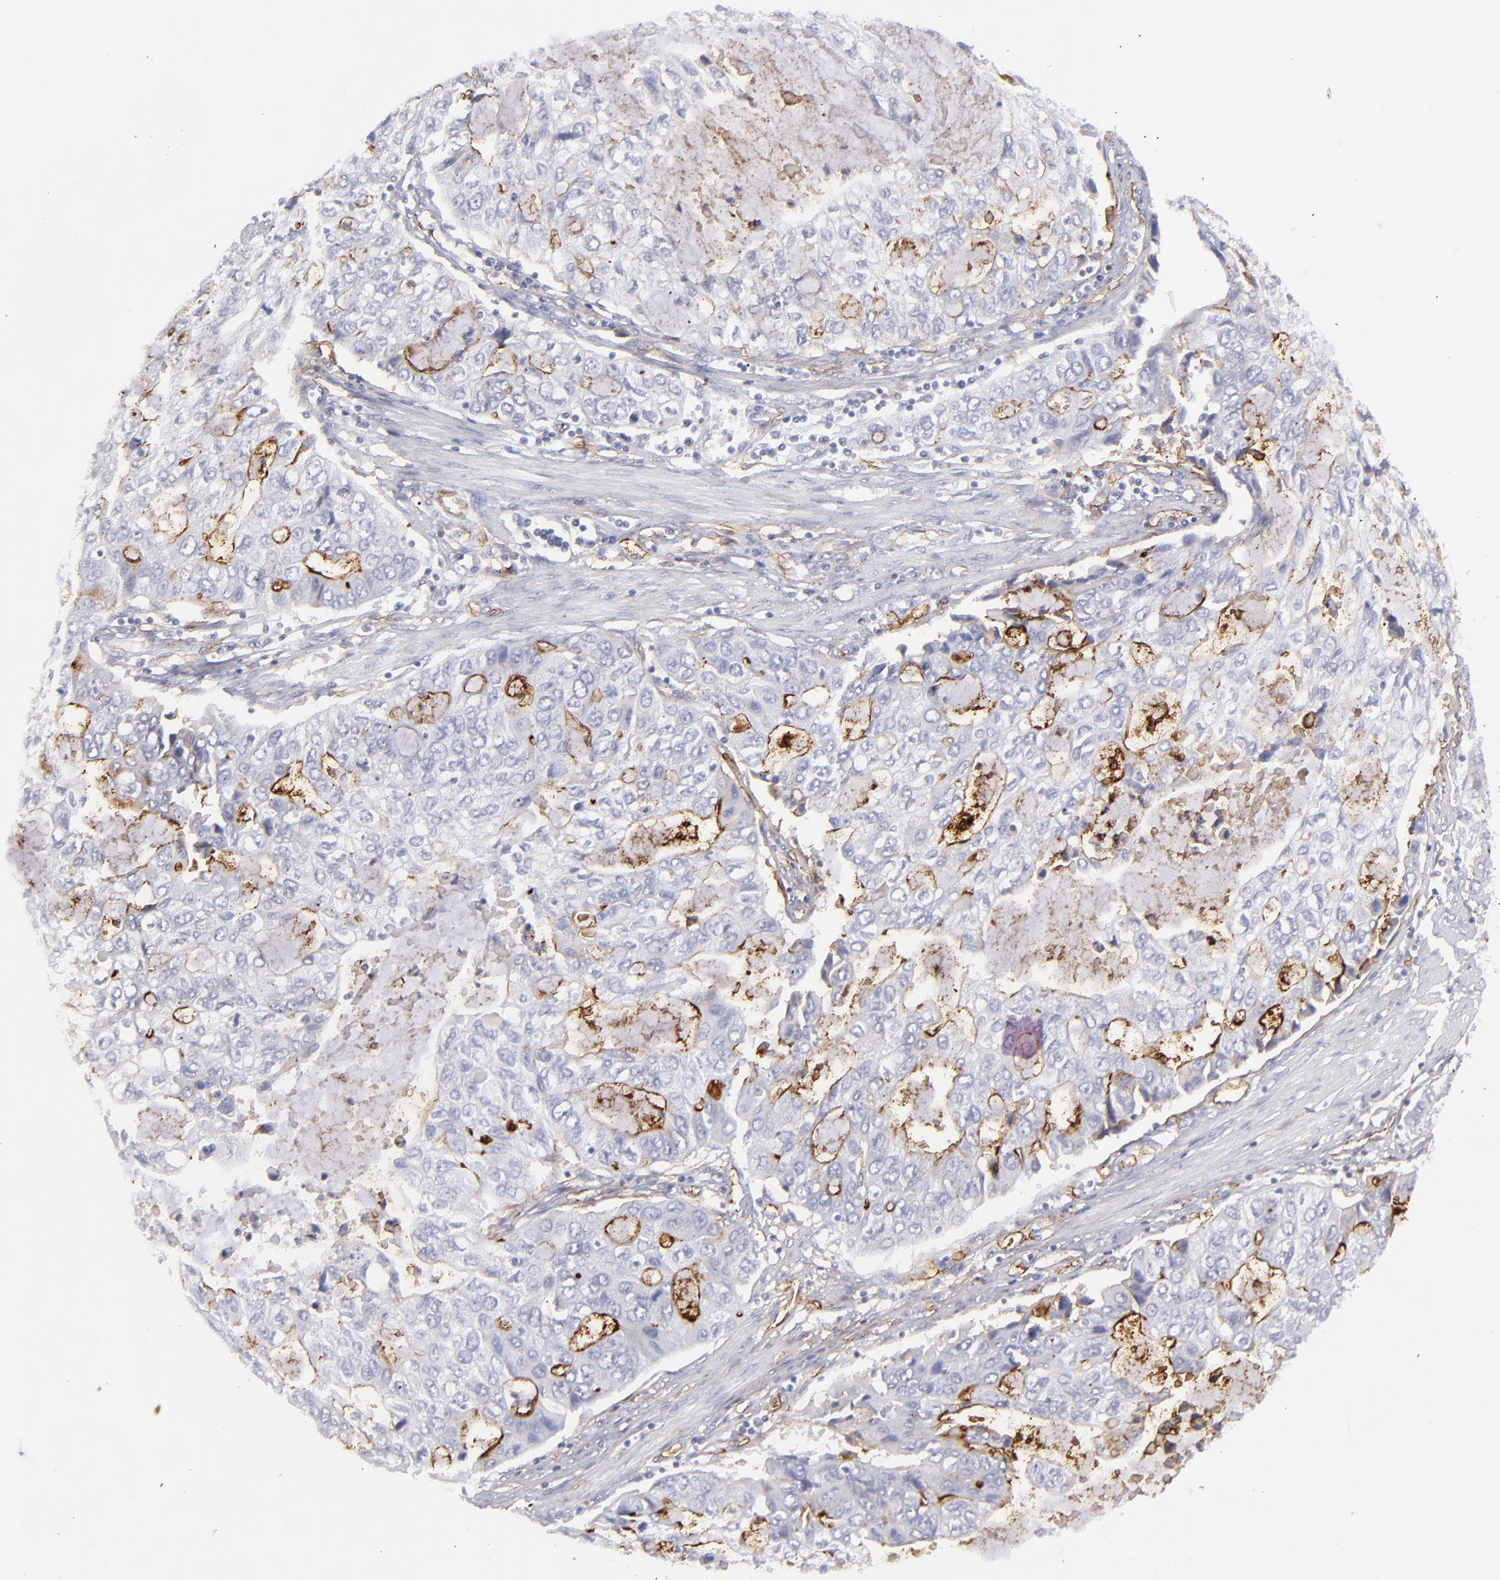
{"staining": {"intensity": "strong", "quantity": "<25%", "location": "cytoplasmic/membranous"}, "tissue": "stomach cancer", "cell_type": "Tumor cells", "image_type": "cancer", "snomed": [{"axis": "morphology", "description": "Adenocarcinoma, NOS"}, {"axis": "topography", "description": "Stomach, upper"}], "caption": "Stomach cancer was stained to show a protein in brown. There is medium levels of strong cytoplasmic/membranous expression in about <25% of tumor cells.", "gene": "ACE", "patient": {"sex": "female", "age": 52}}